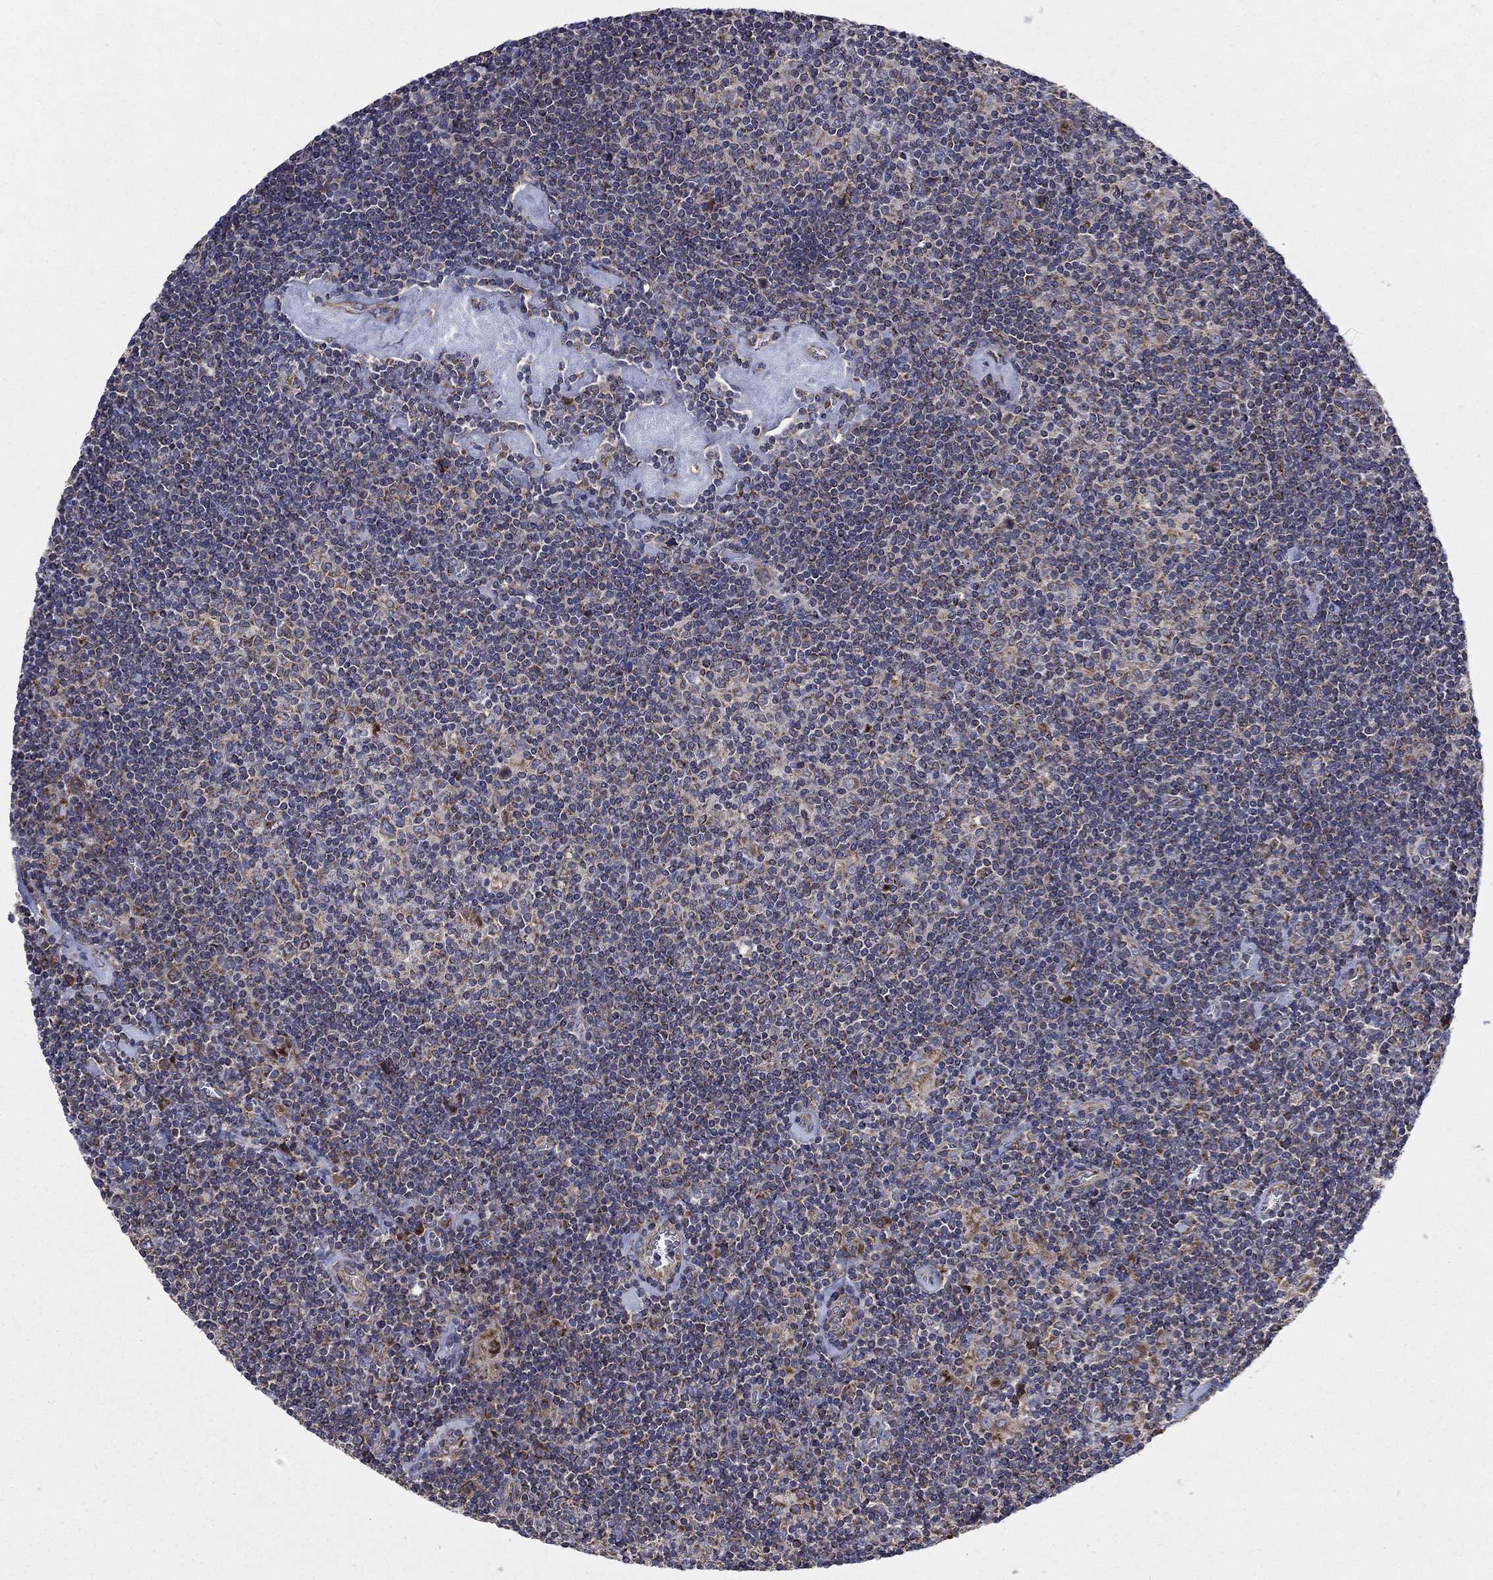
{"staining": {"intensity": "moderate", "quantity": ">75%", "location": "cytoplasmic/membranous"}, "tissue": "lymphoma", "cell_type": "Tumor cells", "image_type": "cancer", "snomed": [{"axis": "morphology", "description": "Hodgkin's disease, NOS"}, {"axis": "topography", "description": "Lymph node"}], "caption": "A histopathology image of Hodgkin's disease stained for a protein shows moderate cytoplasmic/membranous brown staining in tumor cells. (Brightfield microscopy of DAB IHC at high magnification).", "gene": "RPLP0", "patient": {"sex": "male", "age": 40}}